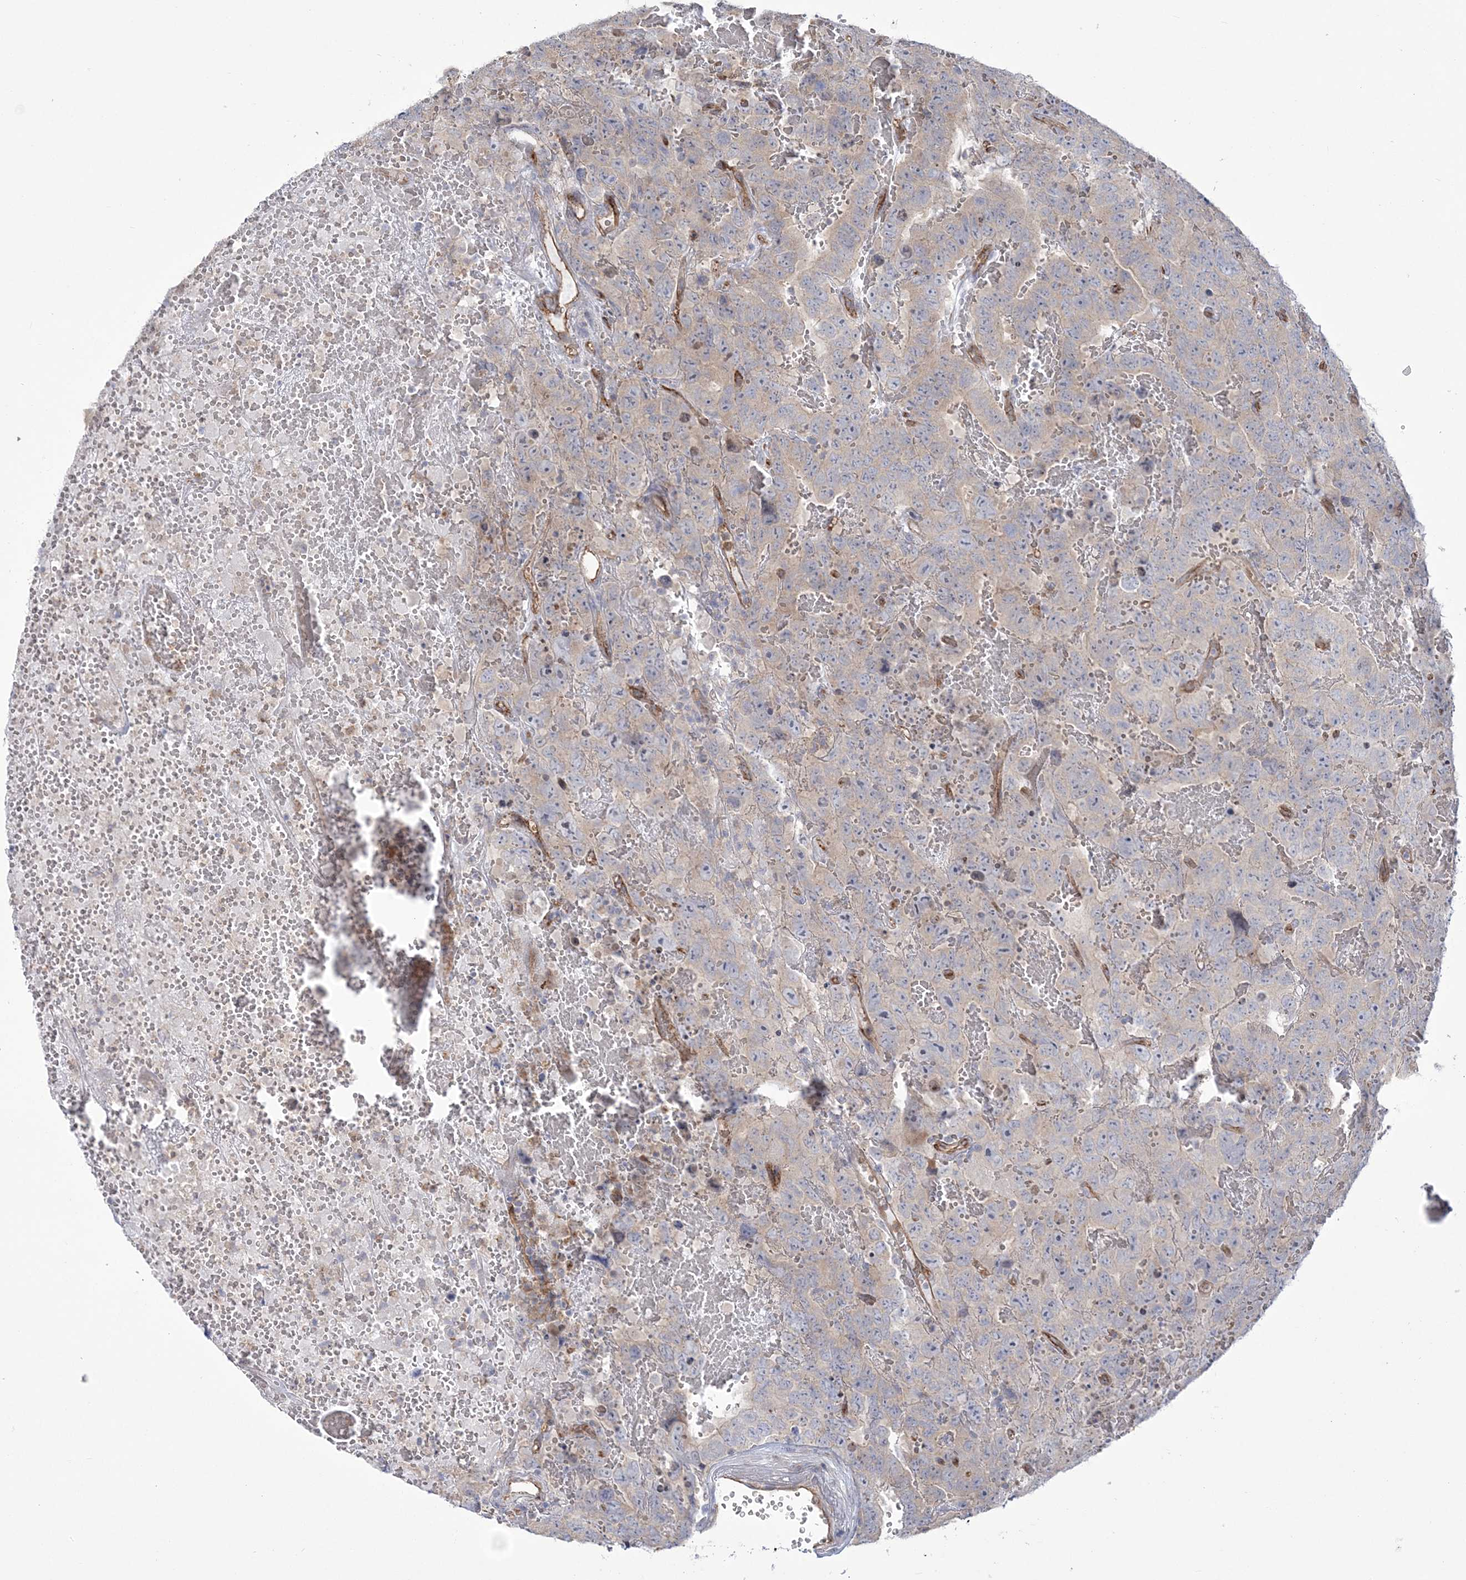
{"staining": {"intensity": "weak", "quantity": "25%-75%", "location": "cytoplasmic/membranous"}, "tissue": "testis cancer", "cell_type": "Tumor cells", "image_type": "cancer", "snomed": [{"axis": "morphology", "description": "Carcinoma, Embryonal, NOS"}, {"axis": "topography", "description": "Testis"}], "caption": "A photomicrograph of embryonal carcinoma (testis) stained for a protein demonstrates weak cytoplasmic/membranous brown staining in tumor cells. (Stains: DAB (3,3'-diaminobenzidine) in brown, nuclei in blue, Microscopy: brightfield microscopy at high magnification).", "gene": "FARSB", "patient": {"sex": "male", "age": 45}}